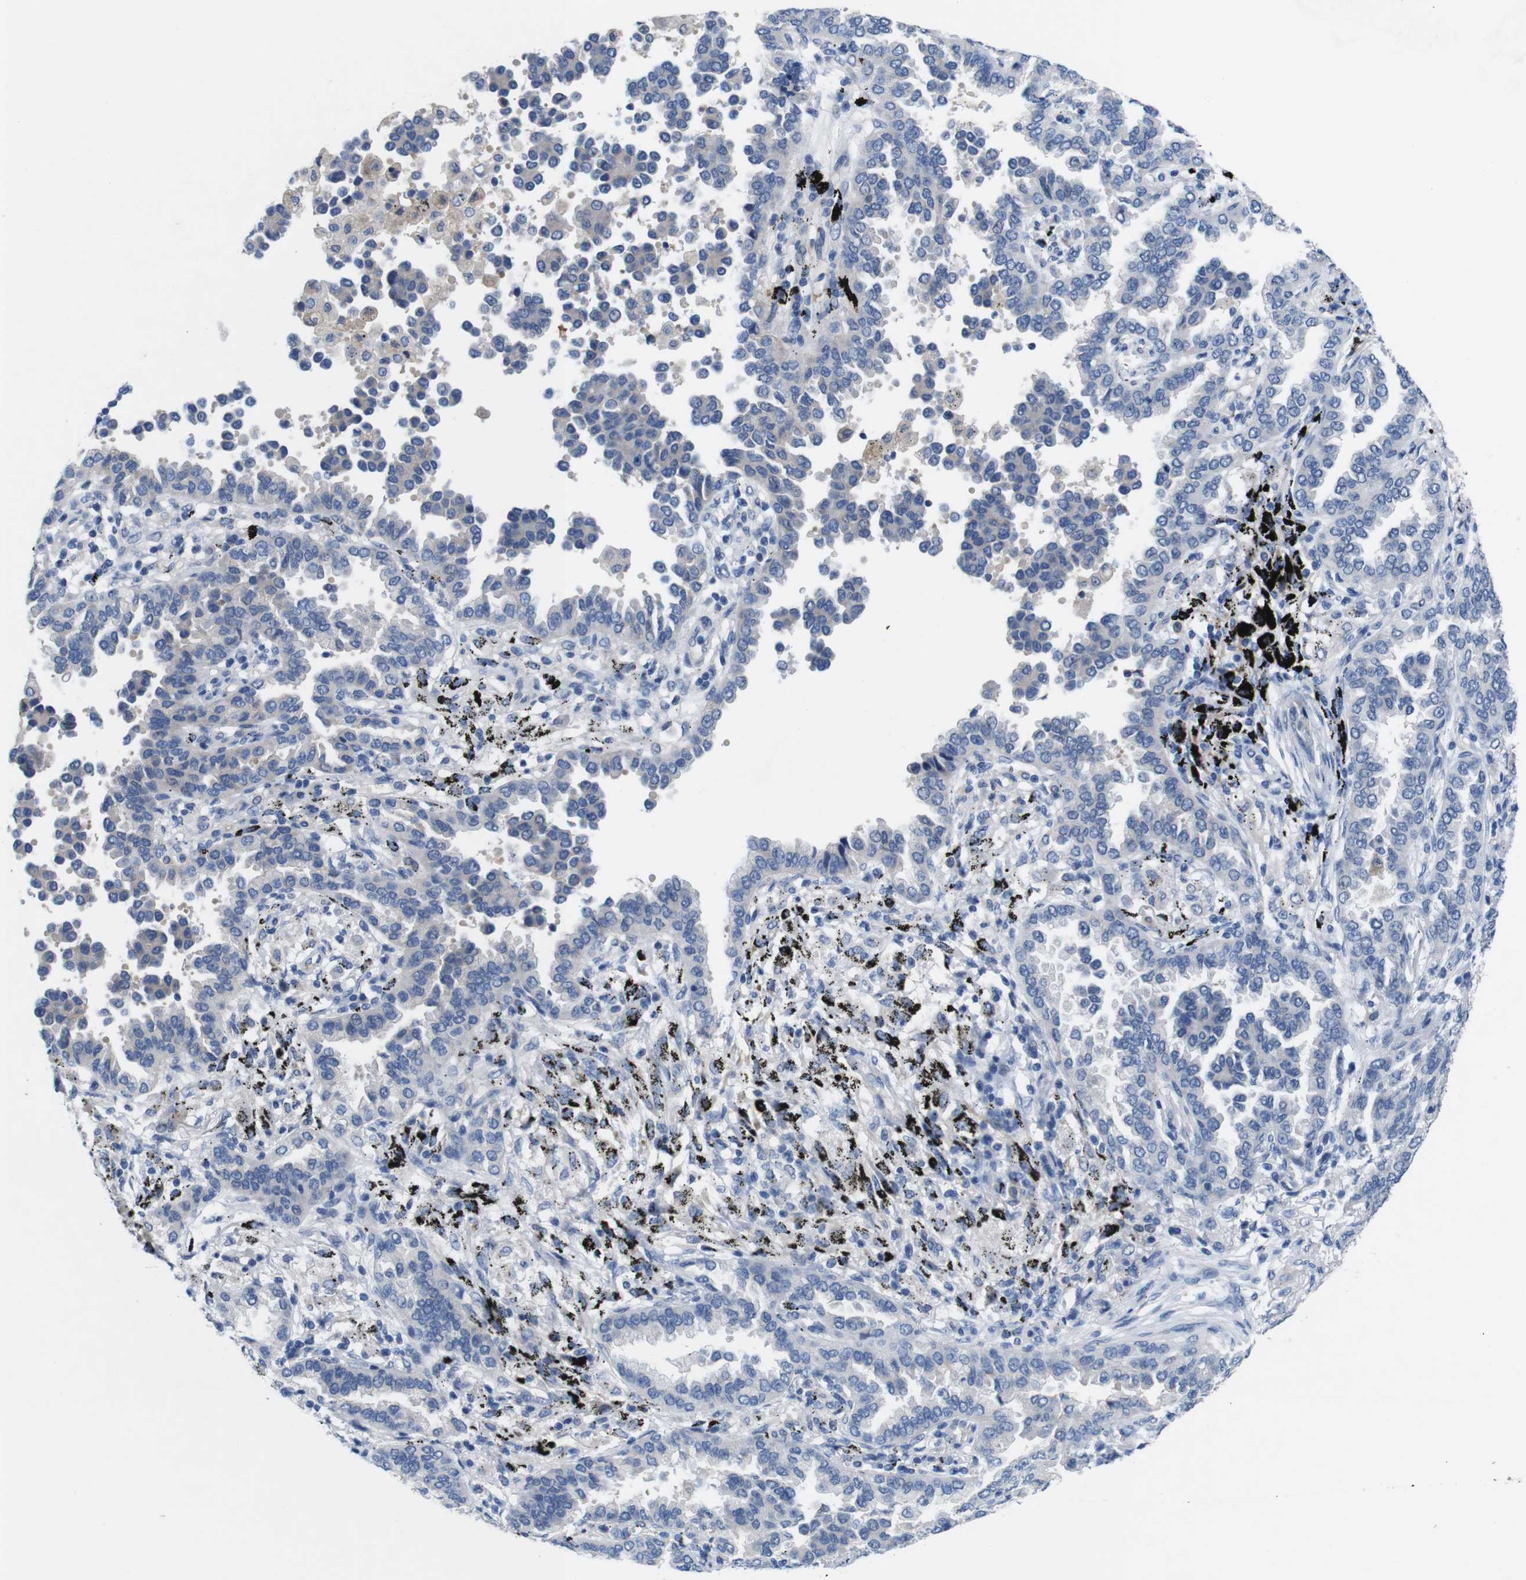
{"staining": {"intensity": "weak", "quantity": "<25%", "location": "cytoplasmic/membranous"}, "tissue": "lung cancer", "cell_type": "Tumor cells", "image_type": "cancer", "snomed": [{"axis": "morphology", "description": "Normal tissue, NOS"}, {"axis": "morphology", "description": "Adenocarcinoma, NOS"}, {"axis": "topography", "description": "Lung"}], "caption": "This photomicrograph is of lung cancer (adenocarcinoma) stained with immunohistochemistry to label a protein in brown with the nuclei are counter-stained blue. There is no staining in tumor cells.", "gene": "C1RL", "patient": {"sex": "male", "age": 59}}